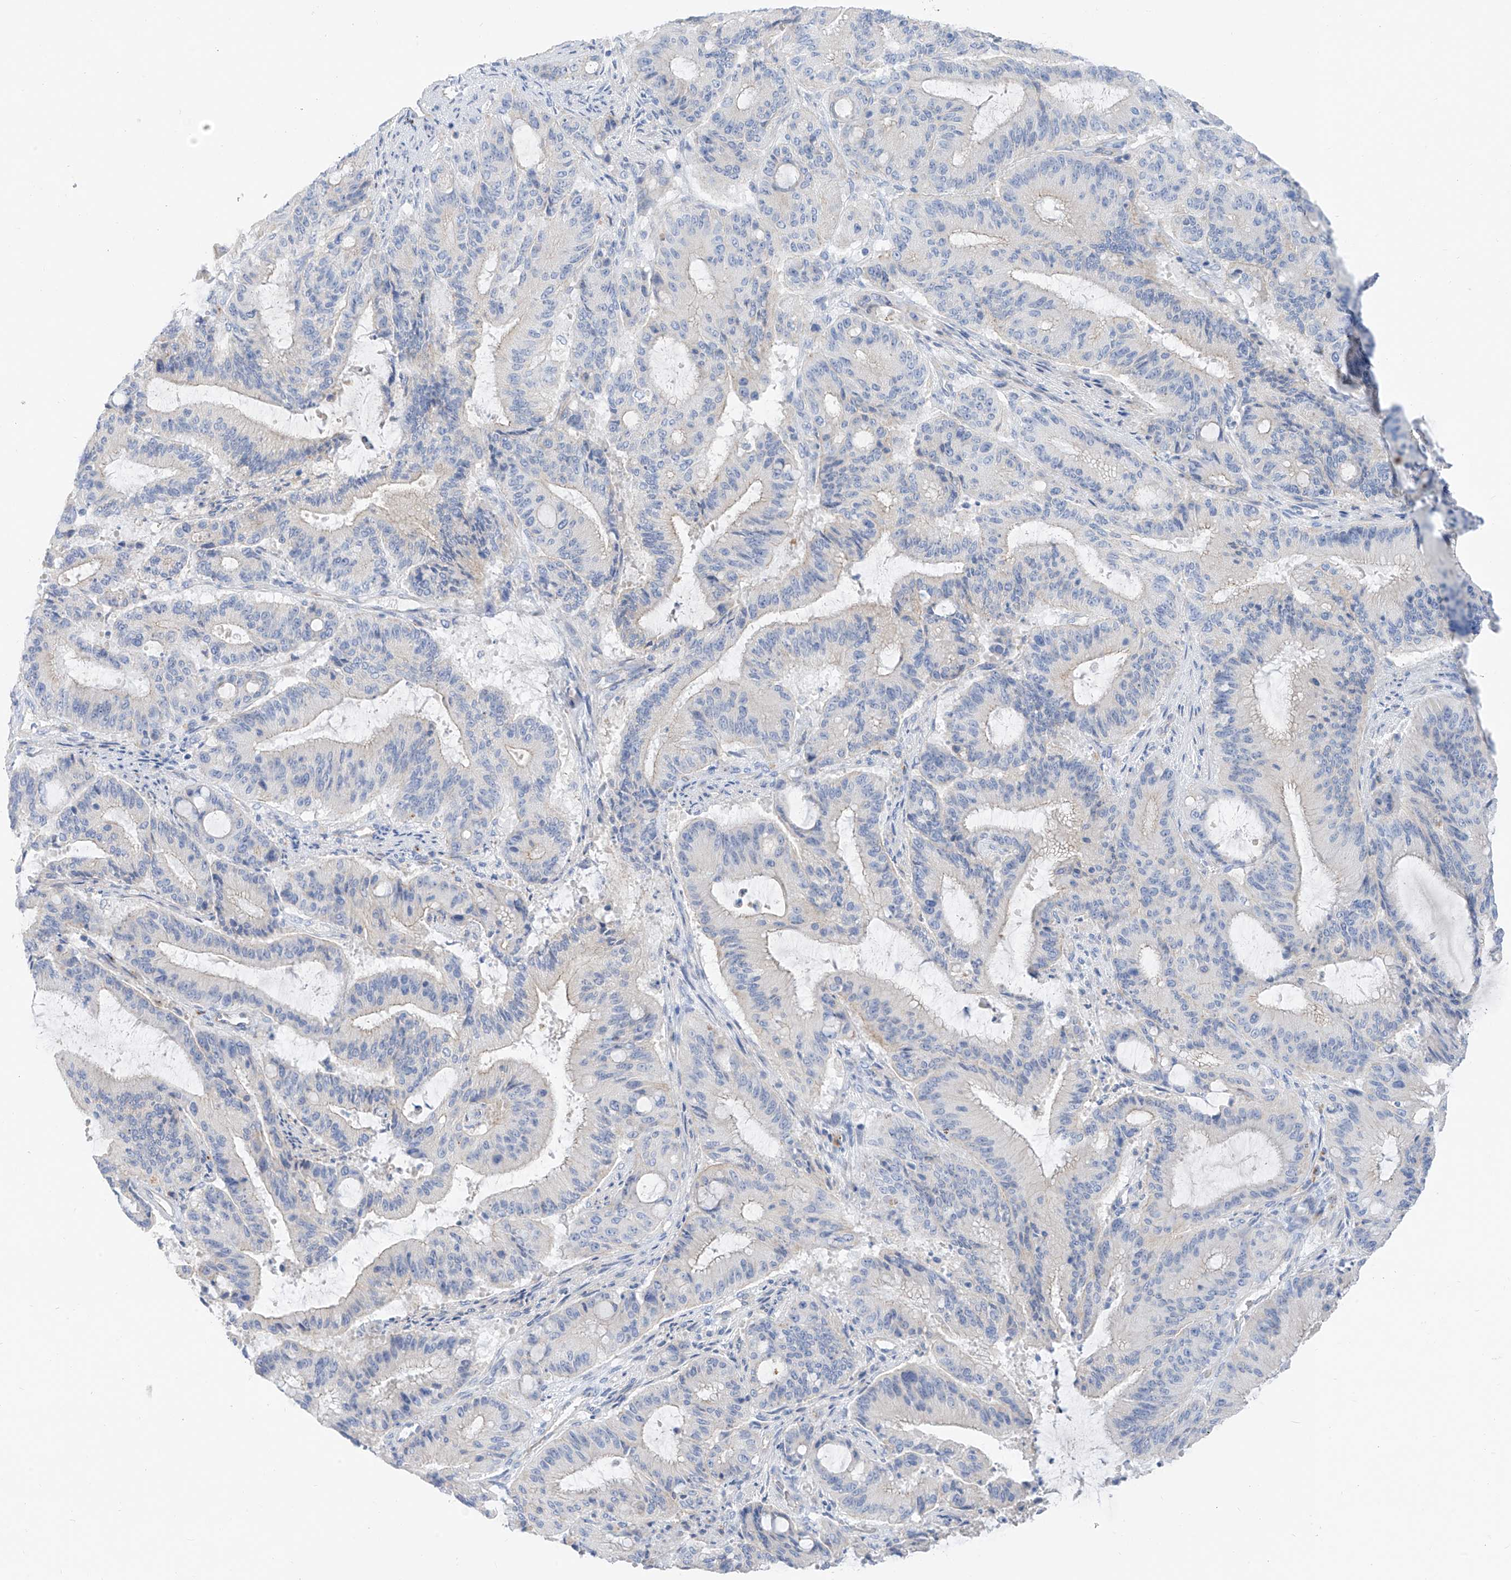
{"staining": {"intensity": "negative", "quantity": "none", "location": "none"}, "tissue": "liver cancer", "cell_type": "Tumor cells", "image_type": "cancer", "snomed": [{"axis": "morphology", "description": "Normal tissue, NOS"}, {"axis": "morphology", "description": "Cholangiocarcinoma"}, {"axis": "topography", "description": "Liver"}, {"axis": "topography", "description": "Peripheral nerve tissue"}], "caption": "DAB (3,3'-diaminobenzidine) immunohistochemical staining of liver cholangiocarcinoma demonstrates no significant expression in tumor cells. (DAB (3,3'-diaminobenzidine) immunohistochemistry (IHC) with hematoxylin counter stain).", "gene": "ITGA9", "patient": {"sex": "female", "age": 73}}